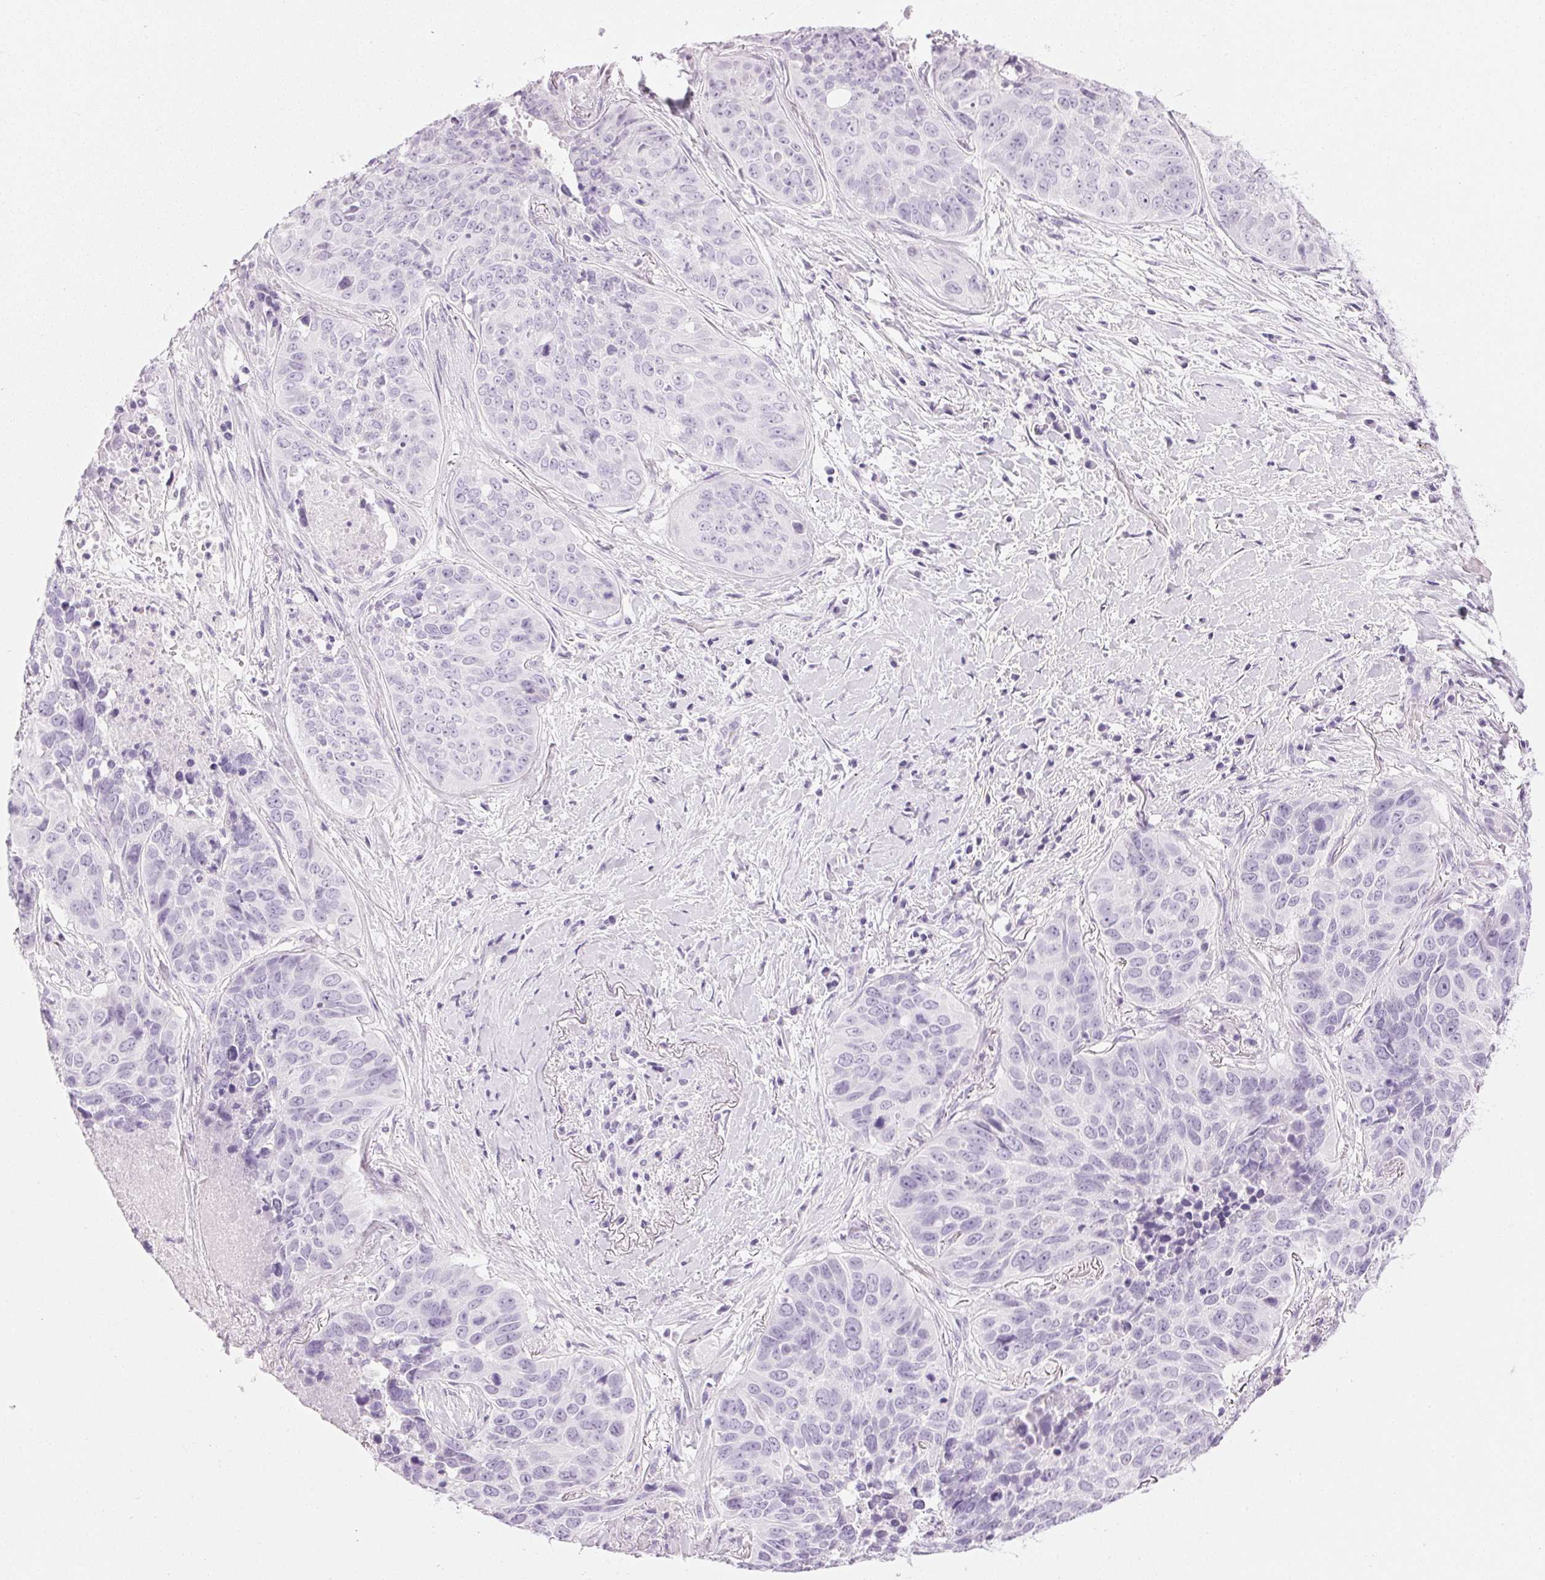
{"staining": {"intensity": "negative", "quantity": "none", "location": "none"}, "tissue": "lung cancer", "cell_type": "Tumor cells", "image_type": "cancer", "snomed": [{"axis": "morphology", "description": "Normal tissue, NOS"}, {"axis": "morphology", "description": "Squamous cell carcinoma, NOS"}, {"axis": "topography", "description": "Bronchus"}, {"axis": "topography", "description": "Lung"}], "caption": "Human squamous cell carcinoma (lung) stained for a protein using immunohistochemistry demonstrates no staining in tumor cells.", "gene": "IGFBP1", "patient": {"sex": "male", "age": 64}}